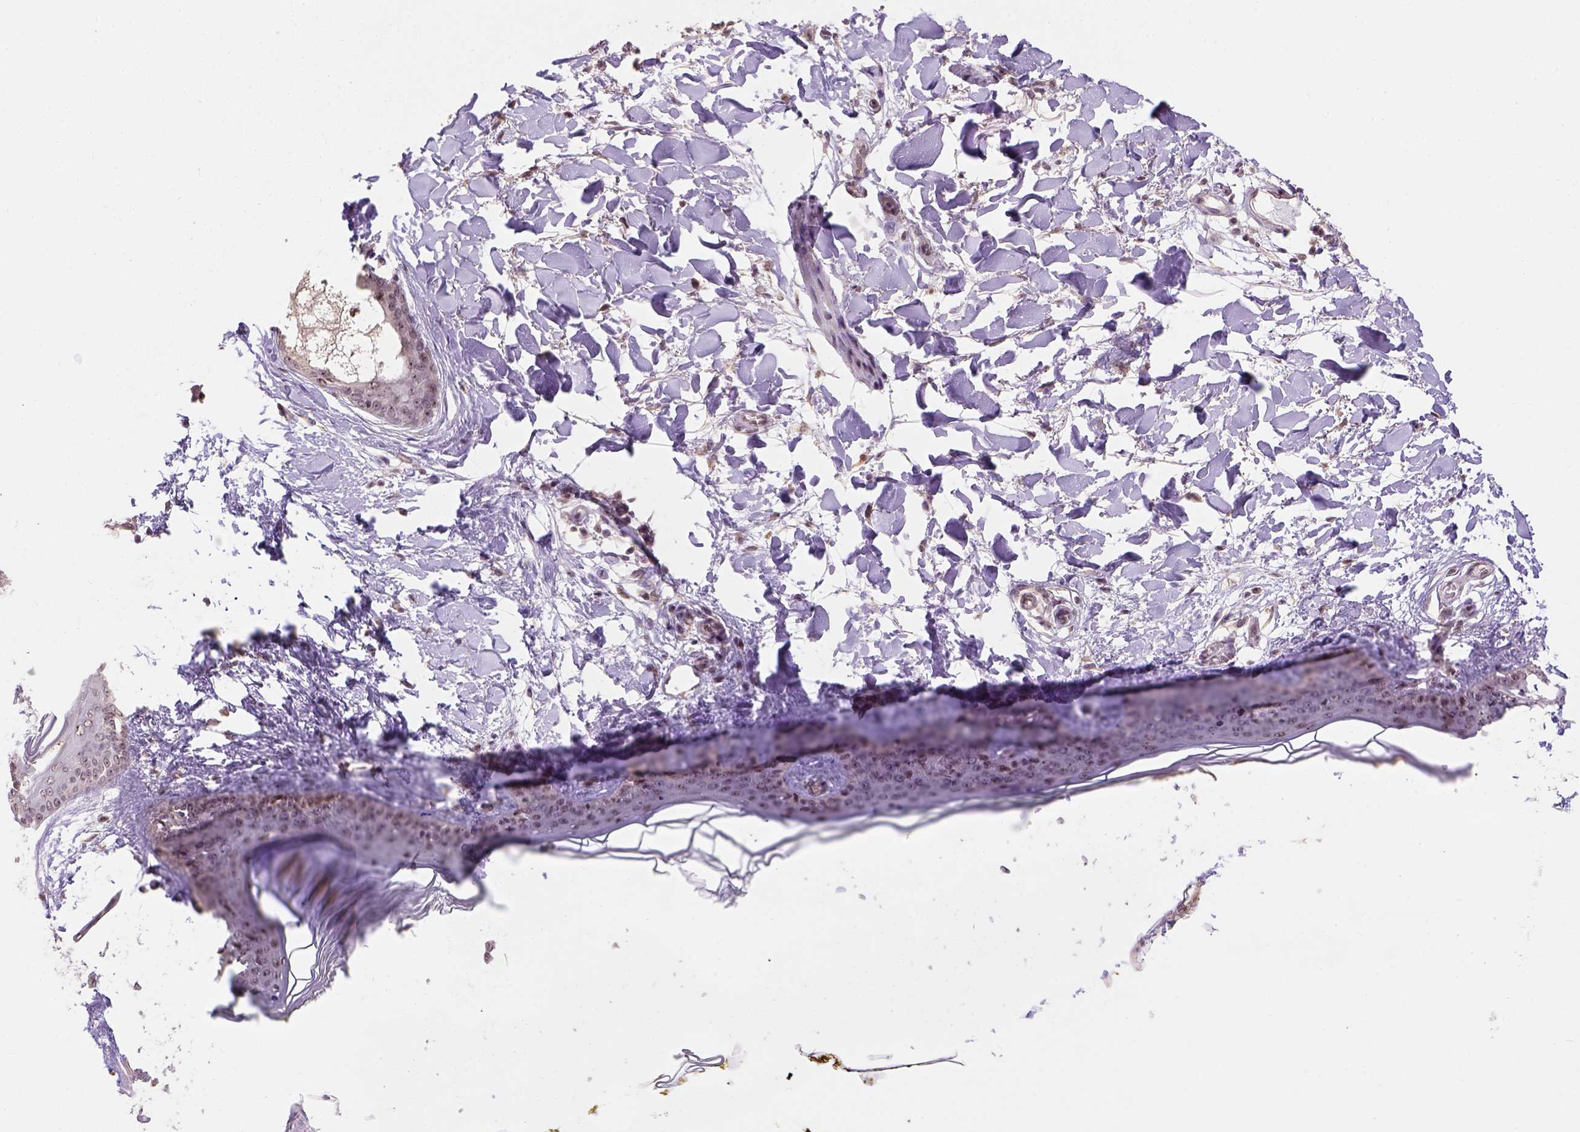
{"staining": {"intensity": "moderate", "quantity": ">75%", "location": "nuclear"}, "tissue": "skin", "cell_type": "Fibroblasts", "image_type": "normal", "snomed": [{"axis": "morphology", "description": "Normal tissue, NOS"}, {"axis": "topography", "description": "Skin"}], "caption": "IHC (DAB (3,3'-diaminobenzidine)) staining of normal skin exhibits moderate nuclear protein expression in about >75% of fibroblasts.", "gene": "DDX50", "patient": {"sex": "female", "age": 34}}